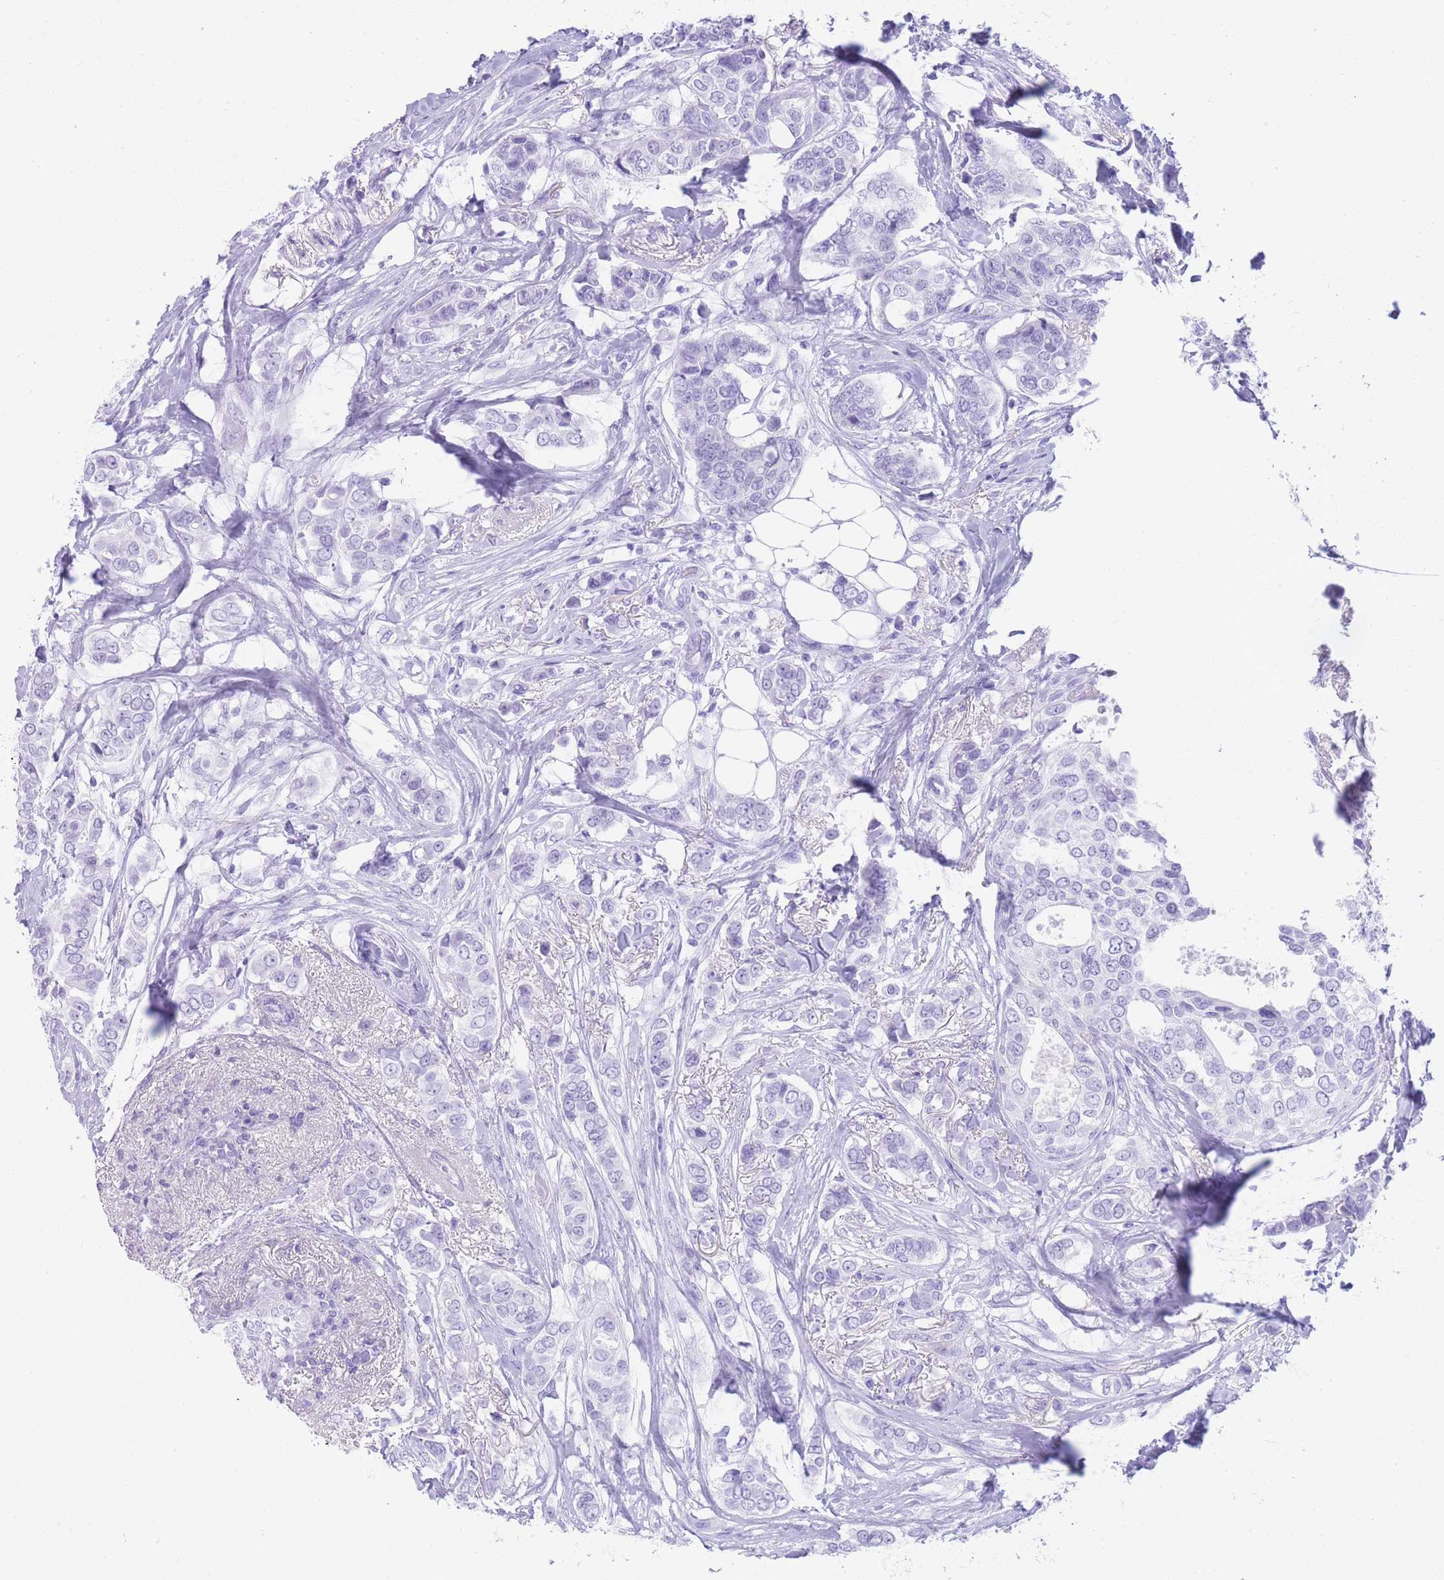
{"staining": {"intensity": "negative", "quantity": "none", "location": "none"}, "tissue": "breast cancer", "cell_type": "Tumor cells", "image_type": "cancer", "snomed": [{"axis": "morphology", "description": "Lobular carcinoma"}, {"axis": "topography", "description": "Breast"}], "caption": "This image is of breast cancer stained with immunohistochemistry (IHC) to label a protein in brown with the nuclei are counter-stained blue. There is no expression in tumor cells.", "gene": "ELOA2", "patient": {"sex": "female", "age": 51}}